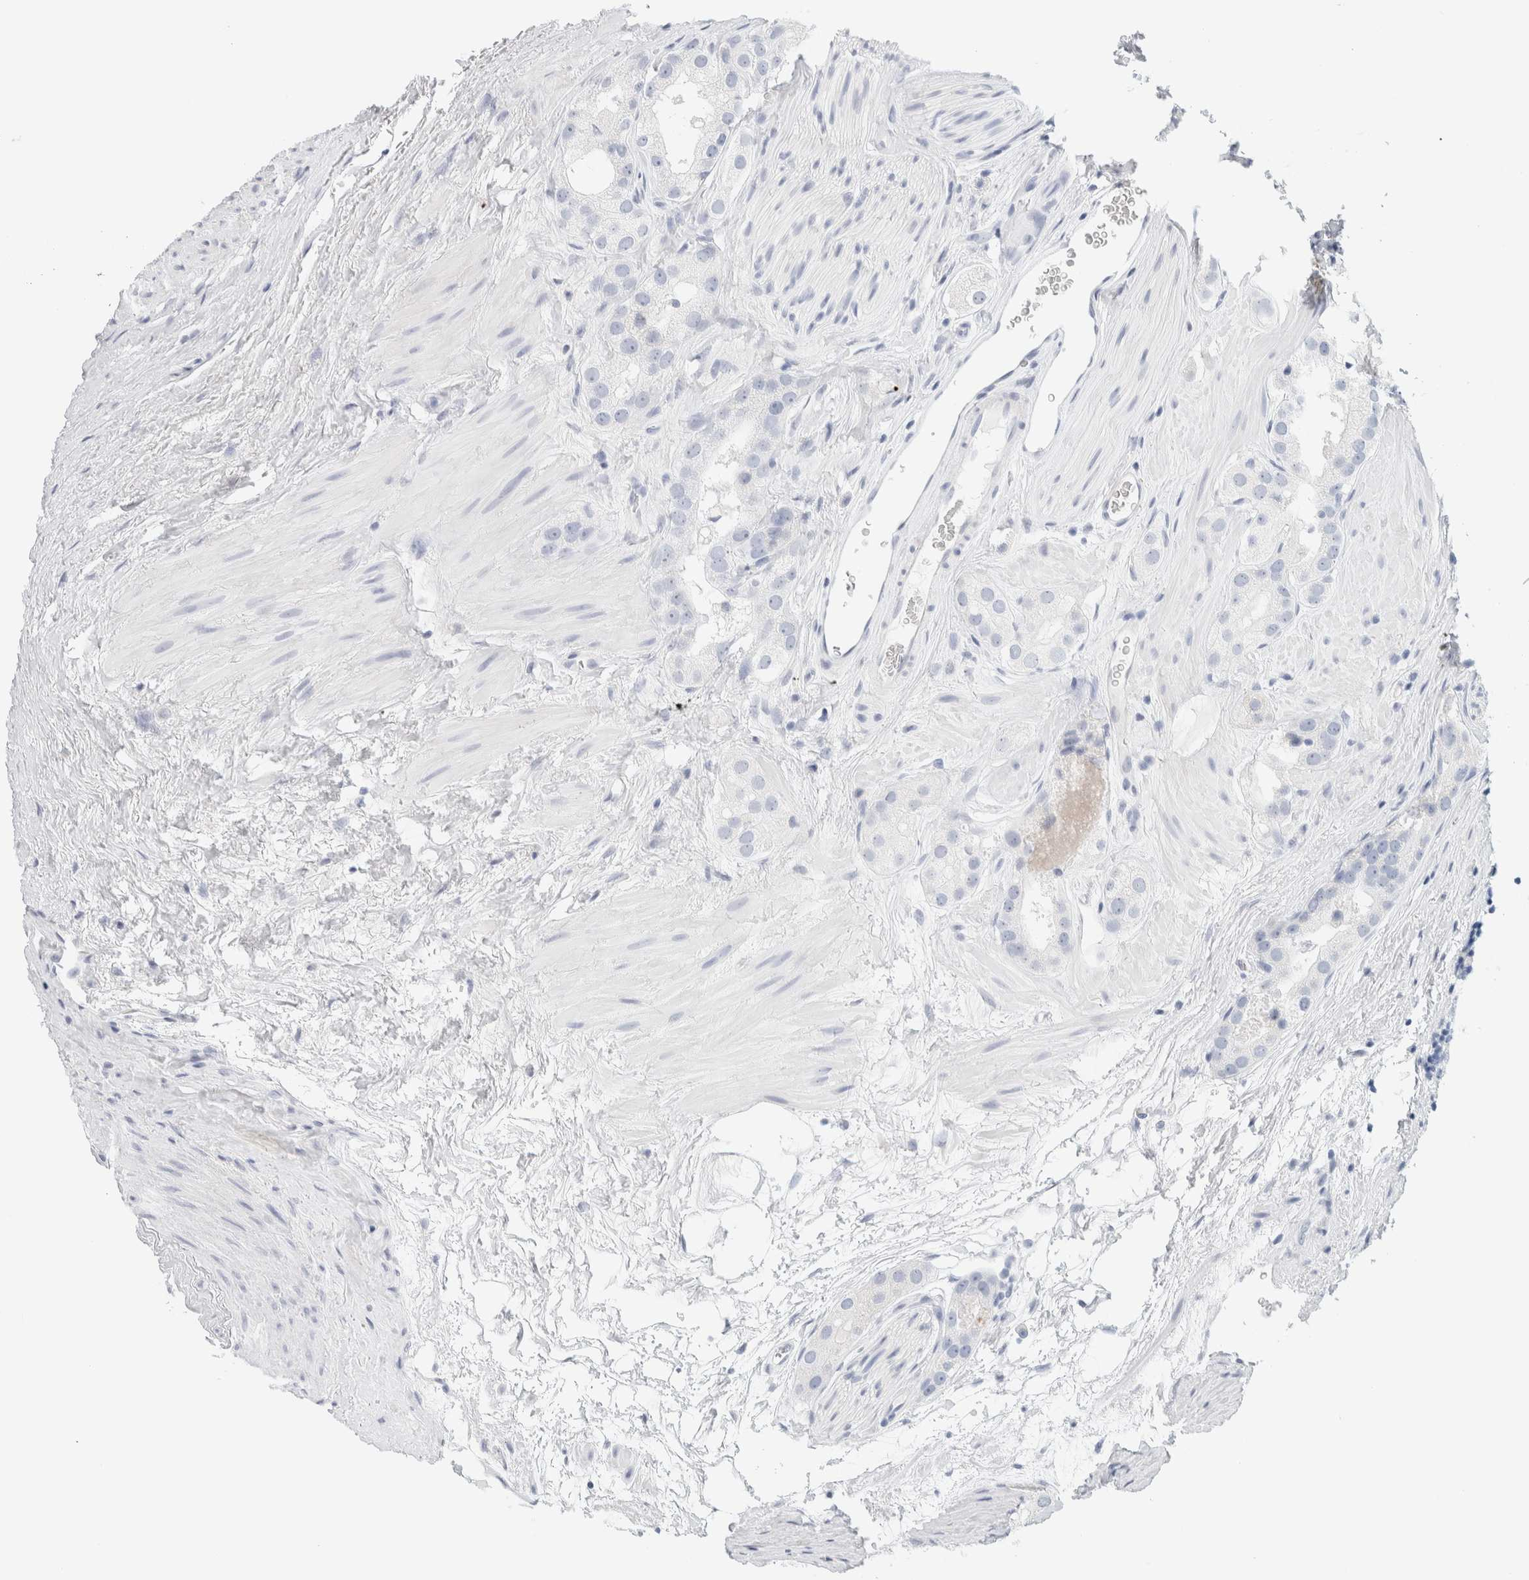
{"staining": {"intensity": "negative", "quantity": "none", "location": "none"}, "tissue": "prostate cancer", "cell_type": "Tumor cells", "image_type": "cancer", "snomed": [{"axis": "morphology", "description": "Adenocarcinoma, High grade"}, {"axis": "topography", "description": "Prostate"}], "caption": "Tumor cells are negative for protein expression in human high-grade adenocarcinoma (prostate).", "gene": "HEXD", "patient": {"sex": "male", "age": 63}}